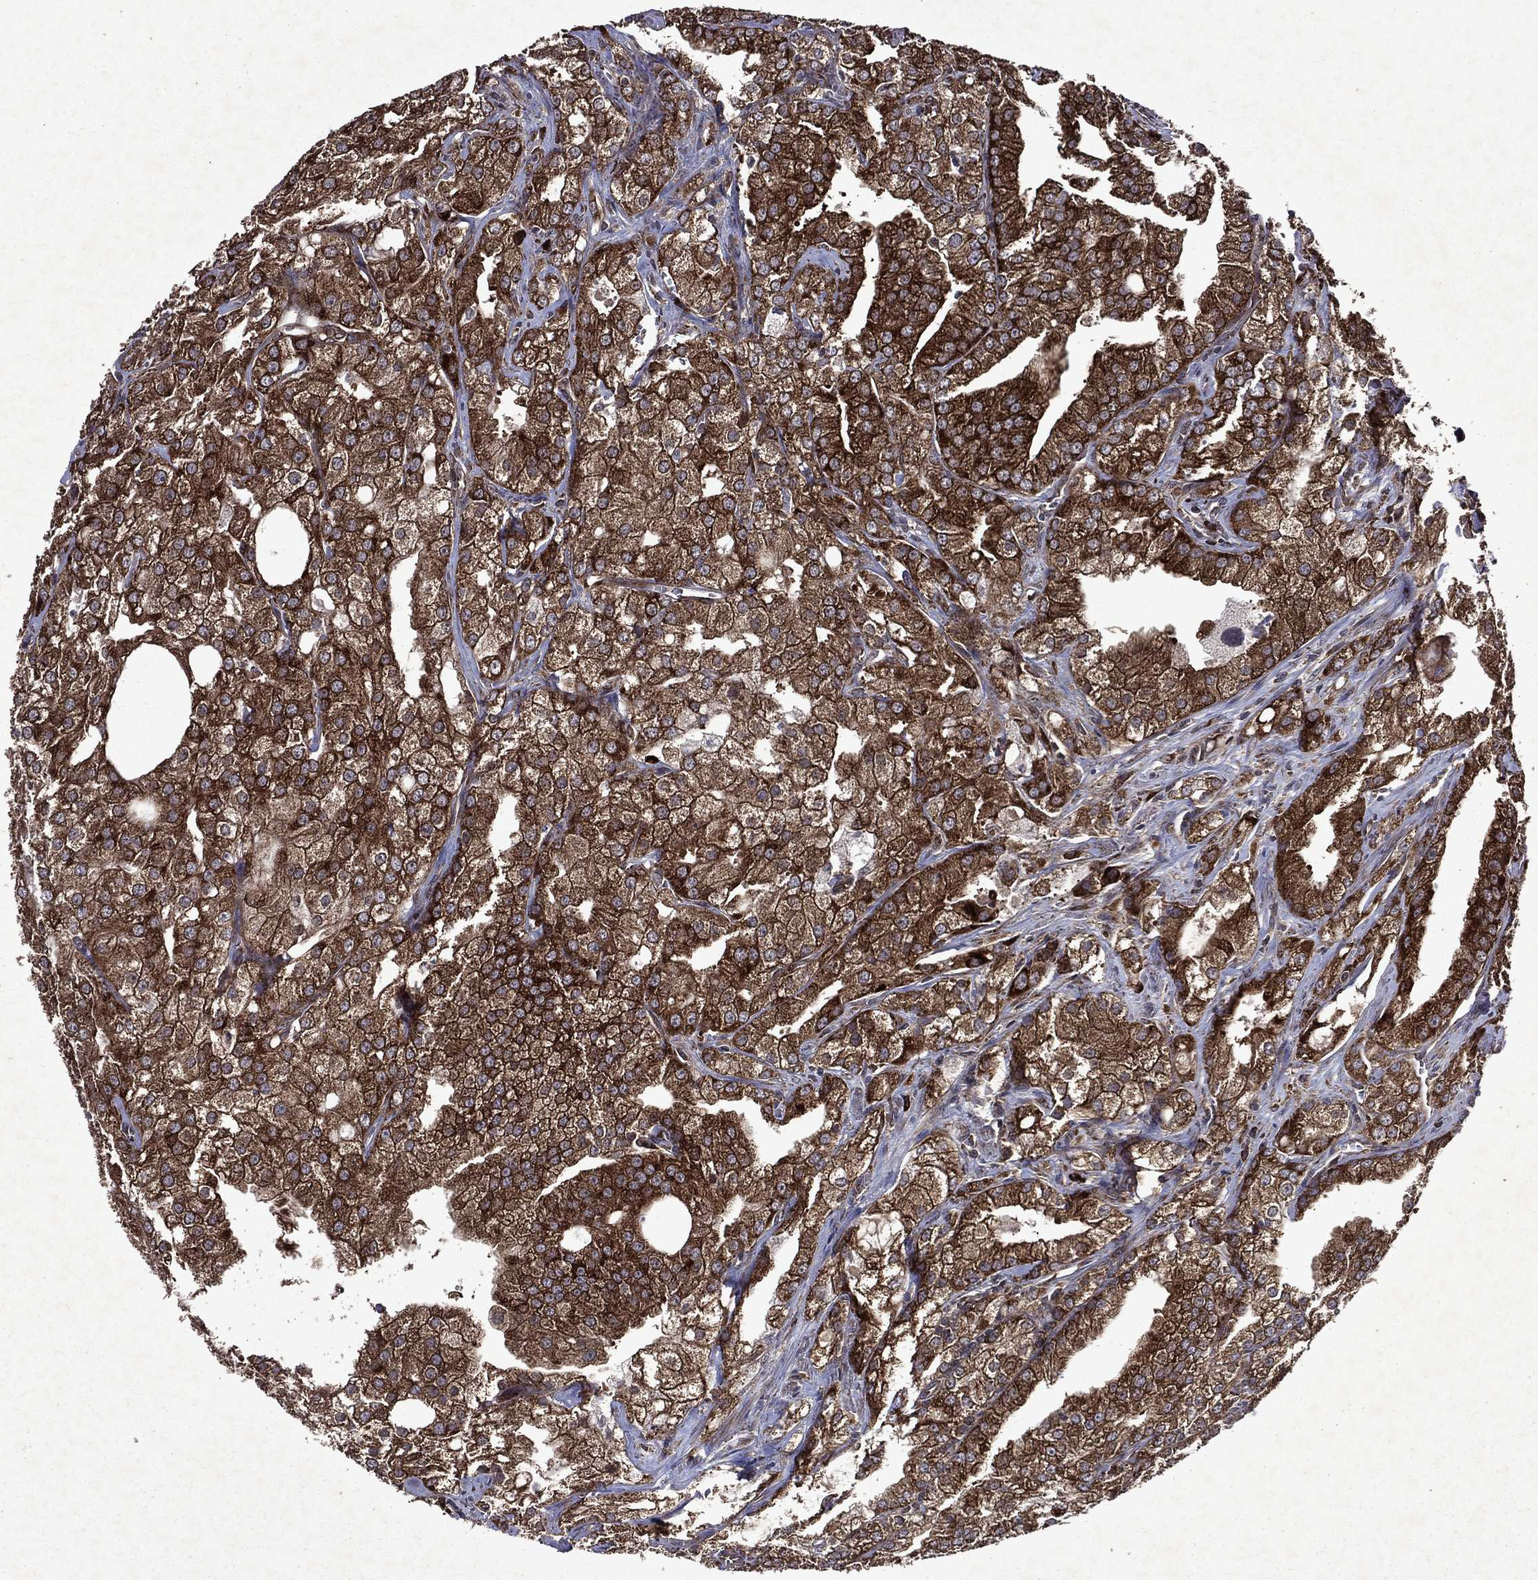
{"staining": {"intensity": "strong", "quantity": "25%-75%", "location": "cytoplasmic/membranous"}, "tissue": "prostate cancer", "cell_type": "Tumor cells", "image_type": "cancer", "snomed": [{"axis": "morphology", "description": "Adenocarcinoma, NOS"}, {"axis": "topography", "description": "Prostate"}], "caption": "Immunohistochemical staining of human prostate cancer displays high levels of strong cytoplasmic/membranous expression in approximately 25%-75% of tumor cells.", "gene": "EIF2B4", "patient": {"sex": "male", "age": 70}}